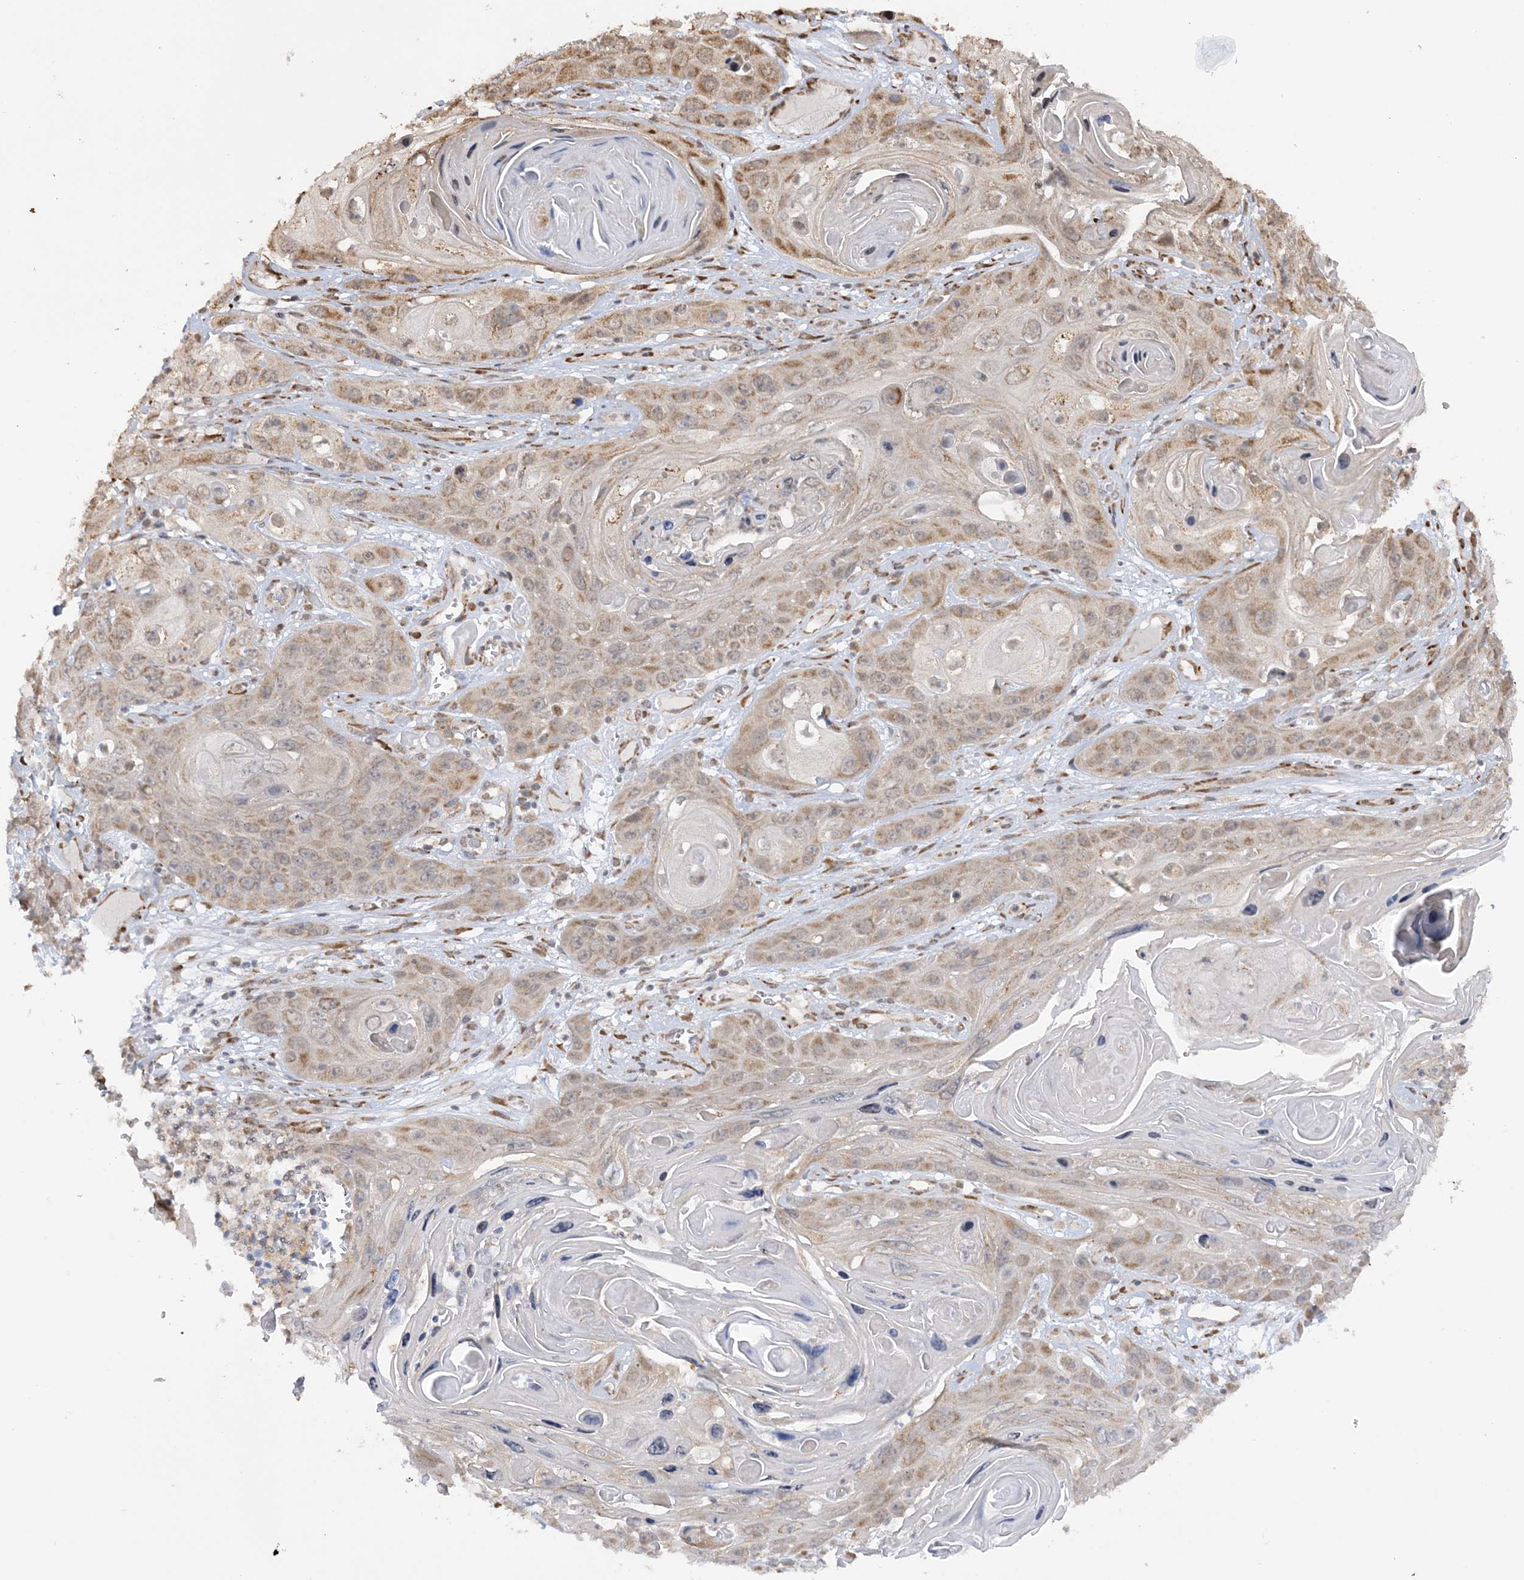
{"staining": {"intensity": "moderate", "quantity": ">75%", "location": "cytoplasmic/membranous"}, "tissue": "skin cancer", "cell_type": "Tumor cells", "image_type": "cancer", "snomed": [{"axis": "morphology", "description": "Squamous cell carcinoma, NOS"}, {"axis": "topography", "description": "Skin"}], "caption": "Skin cancer was stained to show a protein in brown. There is medium levels of moderate cytoplasmic/membranous staining in approximately >75% of tumor cells.", "gene": "MRPL47", "patient": {"sex": "male", "age": 55}}